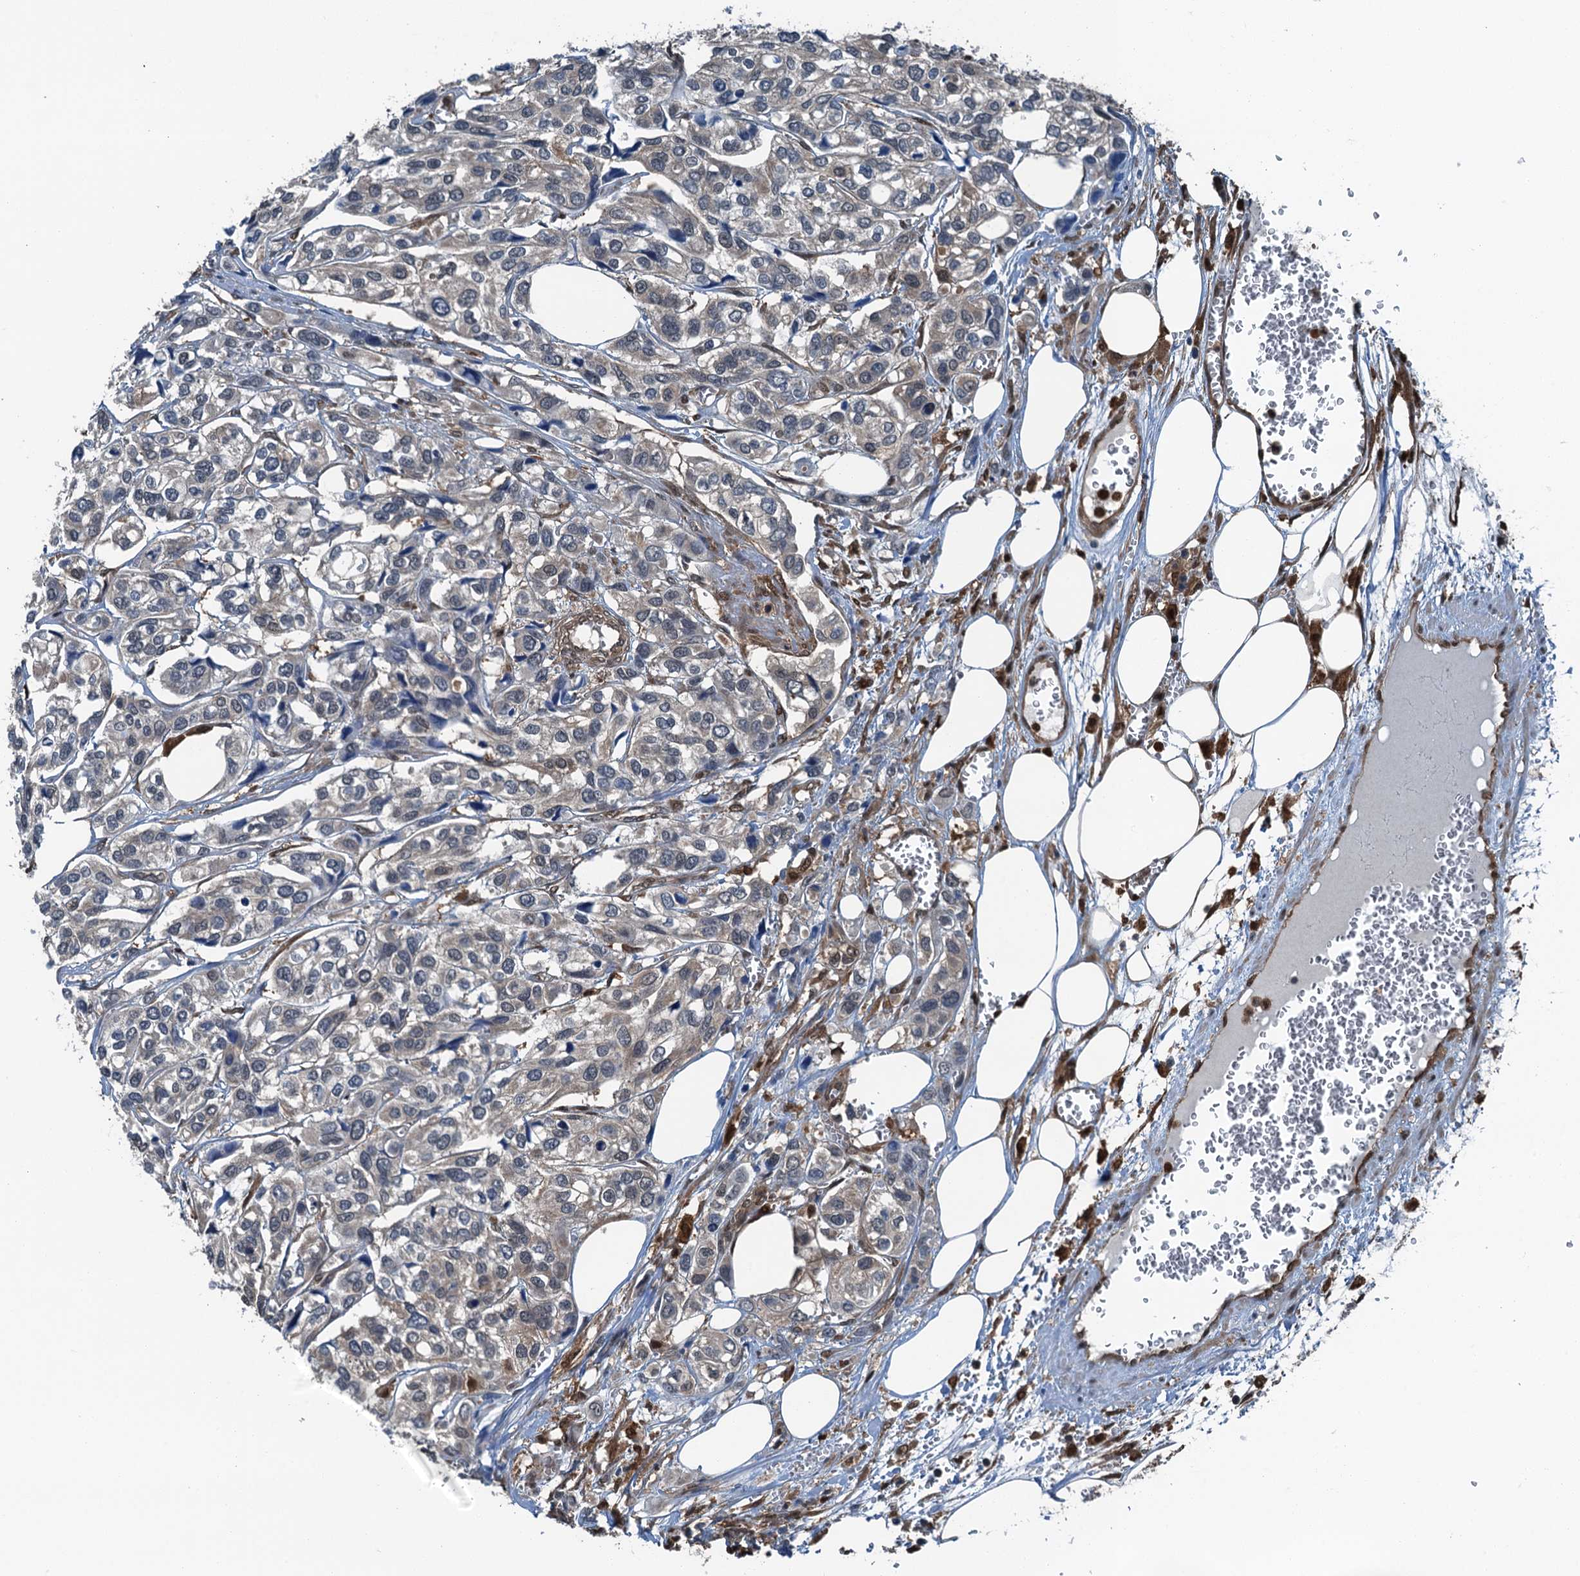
{"staining": {"intensity": "weak", "quantity": "<25%", "location": "cytoplasmic/membranous"}, "tissue": "urothelial cancer", "cell_type": "Tumor cells", "image_type": "cancer", "snomed": [{"axis": "morphology", "description": "Urothelial carcinoma, High grade"}, {"axis": "topography", "description": "Urinary bladder"}], "caption": "Immunohistochemistry (IHC) image of urothelial carcinoma (high-grade) stained for a protein (brown), which exhibits no expression in tumor cells.", "gene": "RNH1", "patient": {"sex": "male", "age": 67}}